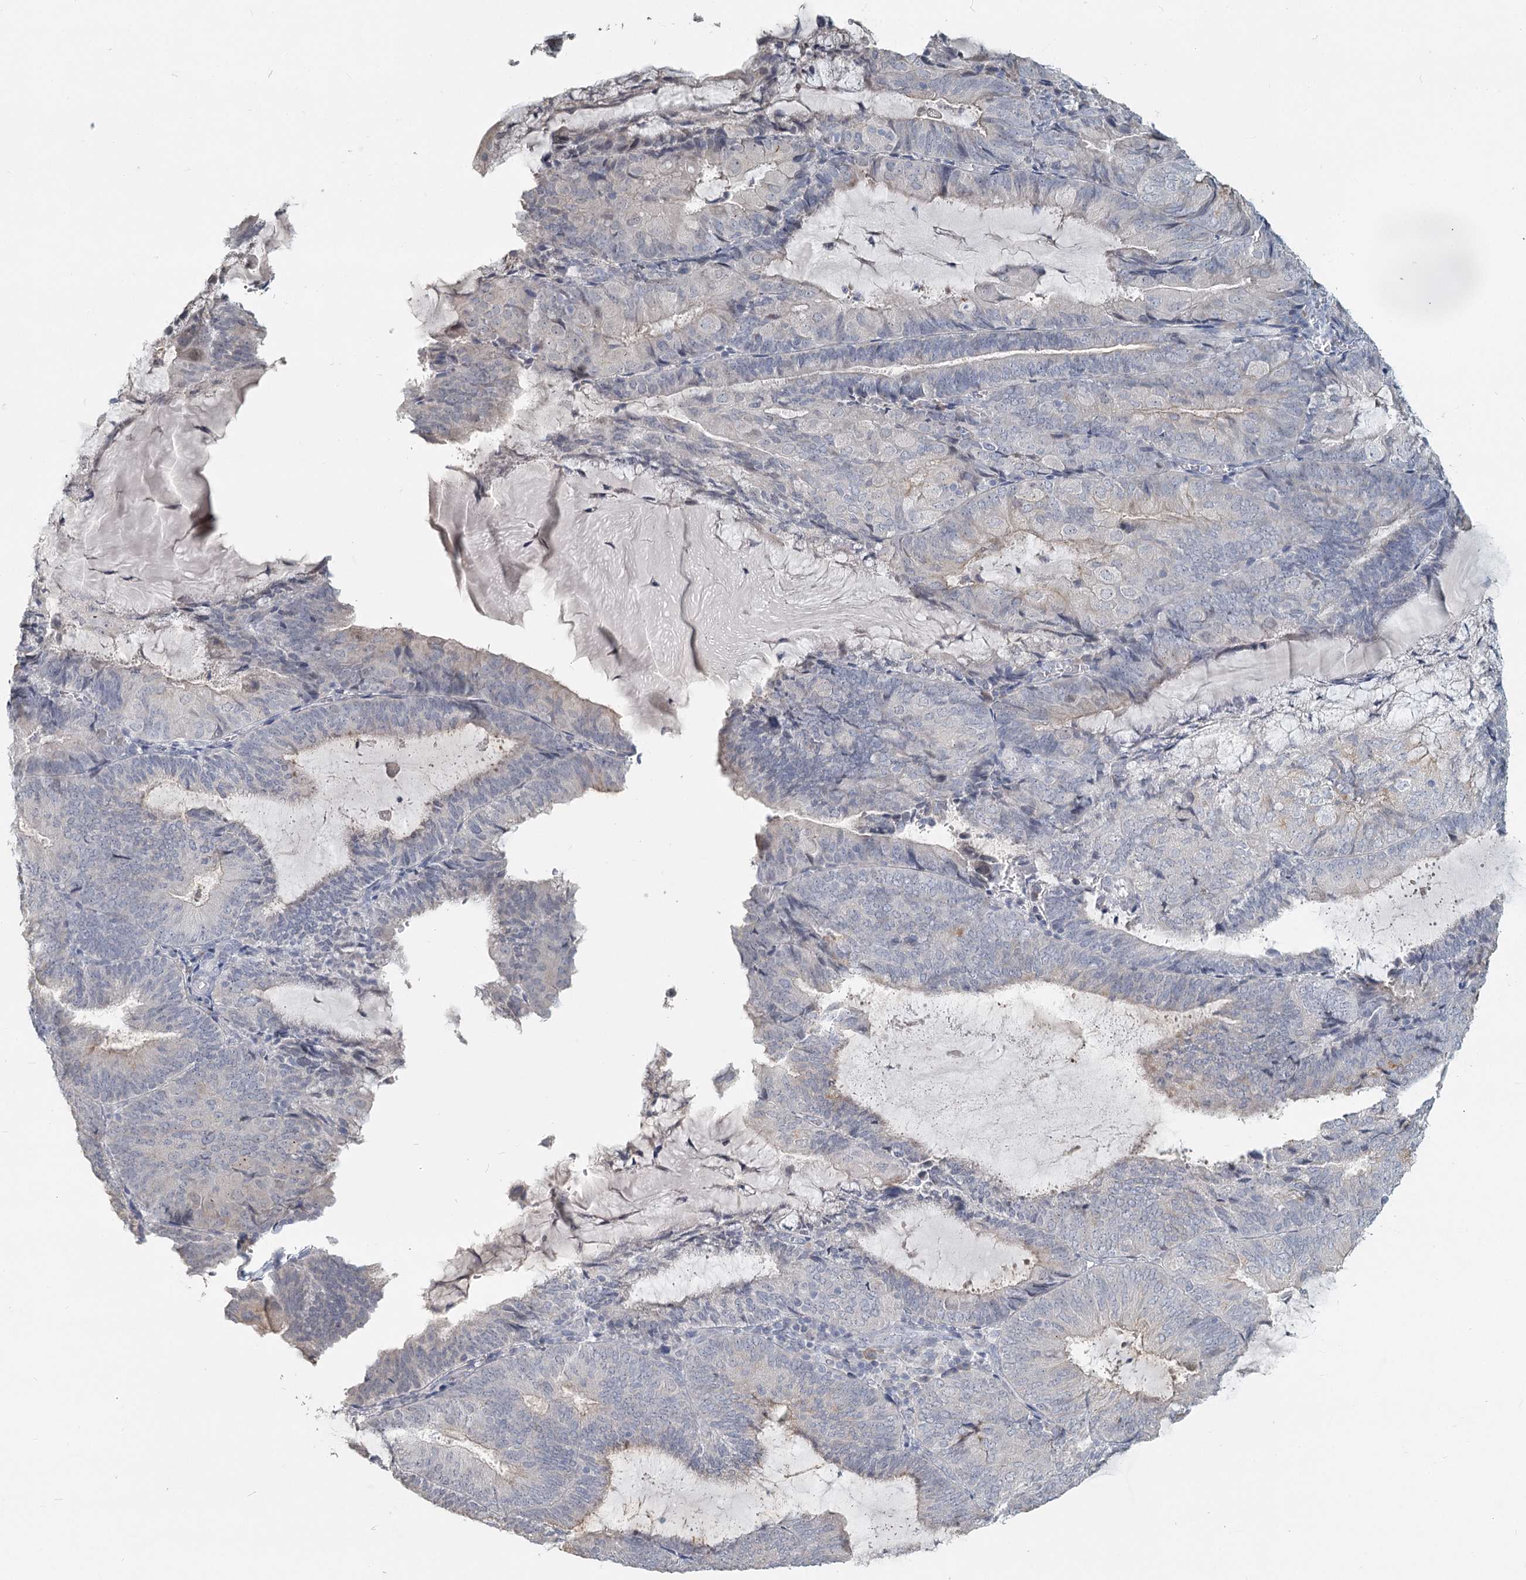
{"staining": {"intensity": "negative", "quantity": "none", "location": "none"}, "tissue": "endometrial cancer", "cell_type": "Tumor cells", "image_type": "cancer", "snomed": [{"axis": "morphology", "description": "Adenocarcinoma, NOS"}, {"axis": "topography", "description": "Endometrium"}], "caption": "Endometrial cancer (adenocarcinoma) stained for a protein using immunohistochemistry reveals no positivity tumor cells.", "gene": "SLC9A3", "patient": {"sex": "female", "age": 81}}